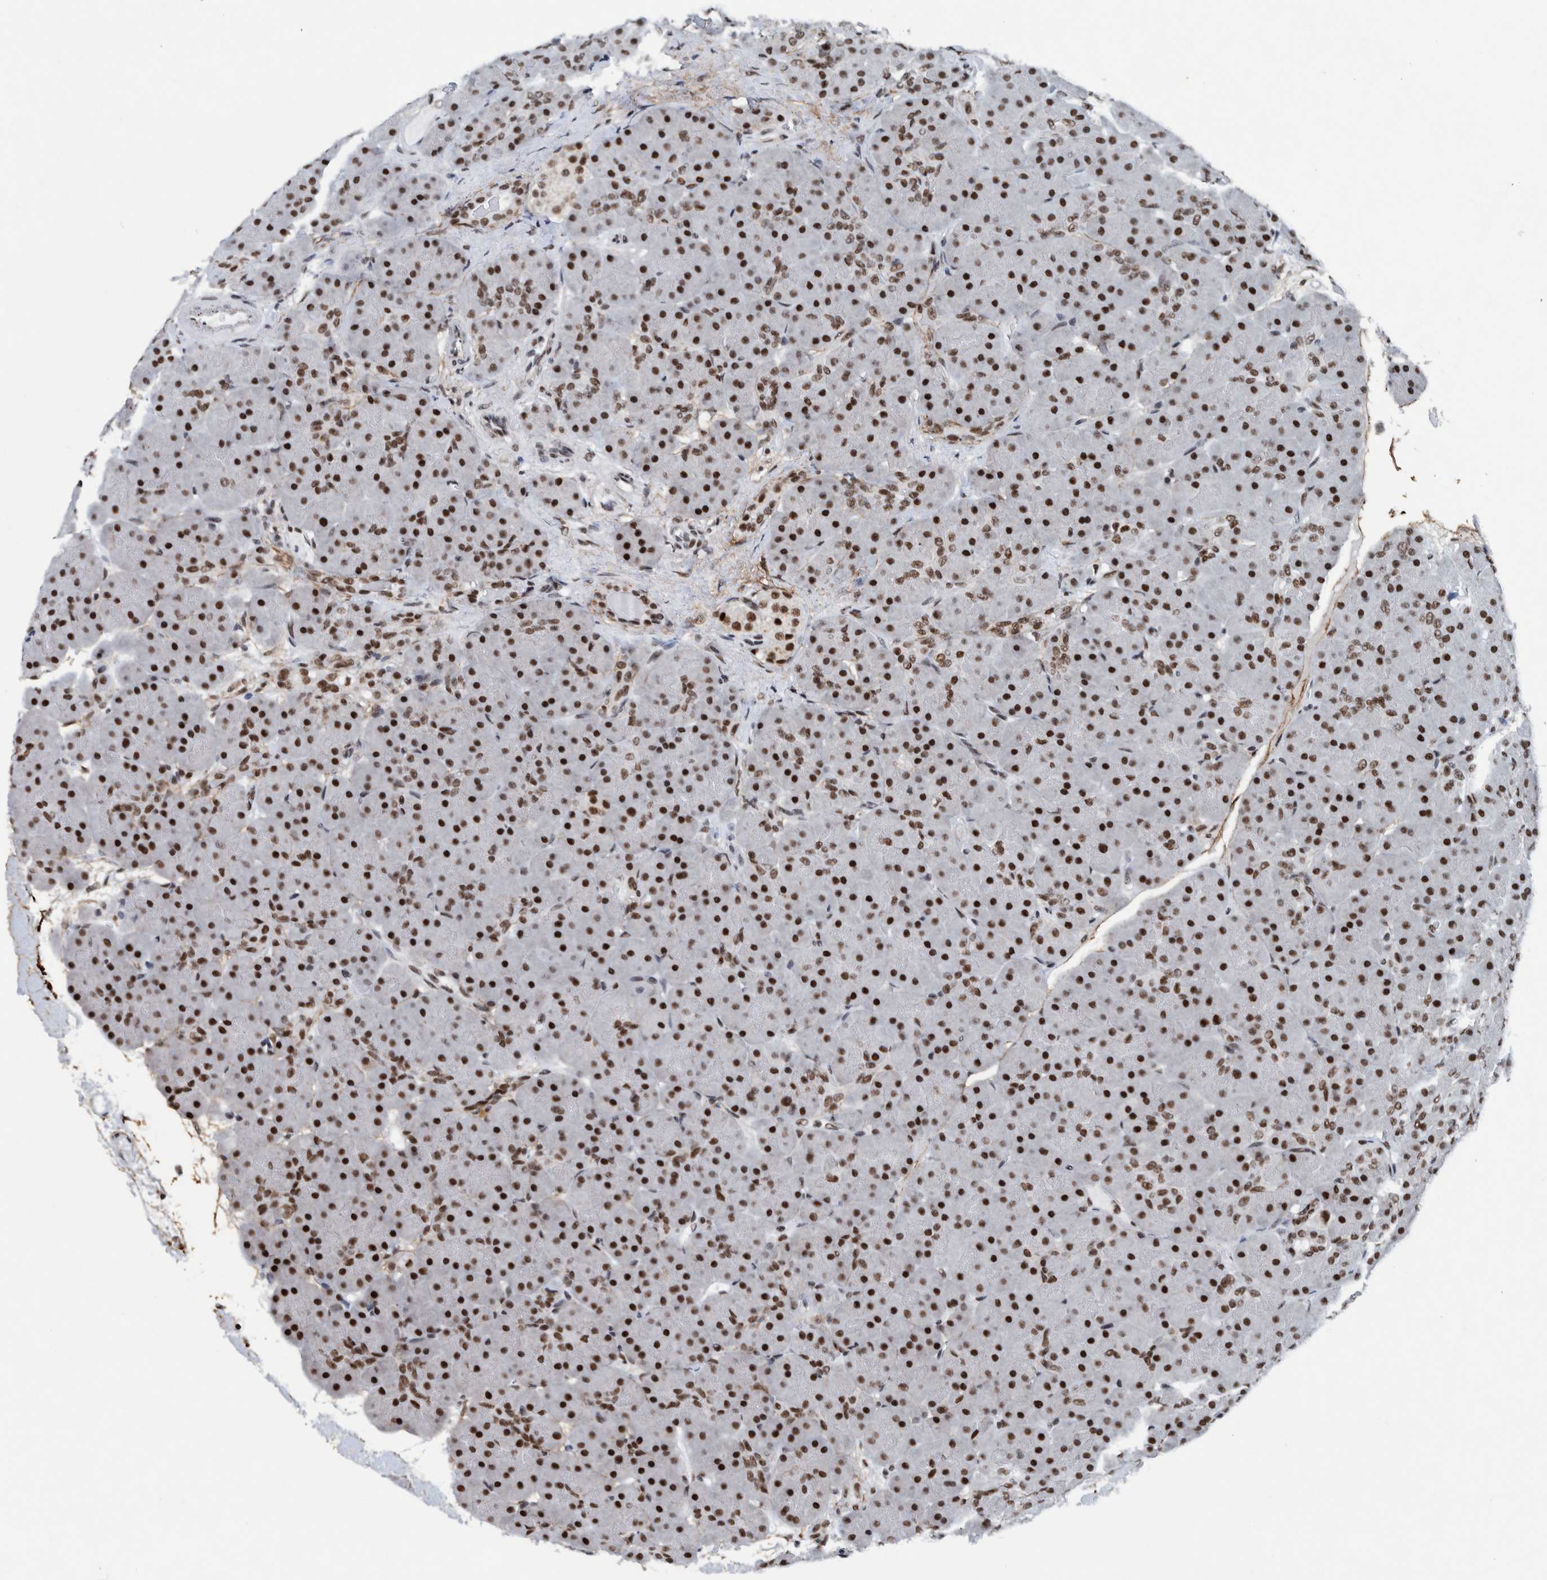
{"staining": {"intensity": "strong", "quantity": ">75%", "location": "cytoplasmic/membranous,nuclear"}, "tissue": "pancreas", "cell_type": "Exocrine glandular cells", "image_type": "normal", "snomed": [{"axis": "morphology", "description": "Normal tissue, NOS"}, {"axis": "topography", "description": "Pancreas"}], "caption": "Immunohistochemical staining of unremarkable pancreas exhibits strong cytoplasmic/membranous,nuclear protein staining in approximately >75% of exocrine glandular cells.", "gene": "TAF10", "patient": {"sex": "male", "age": 66}}